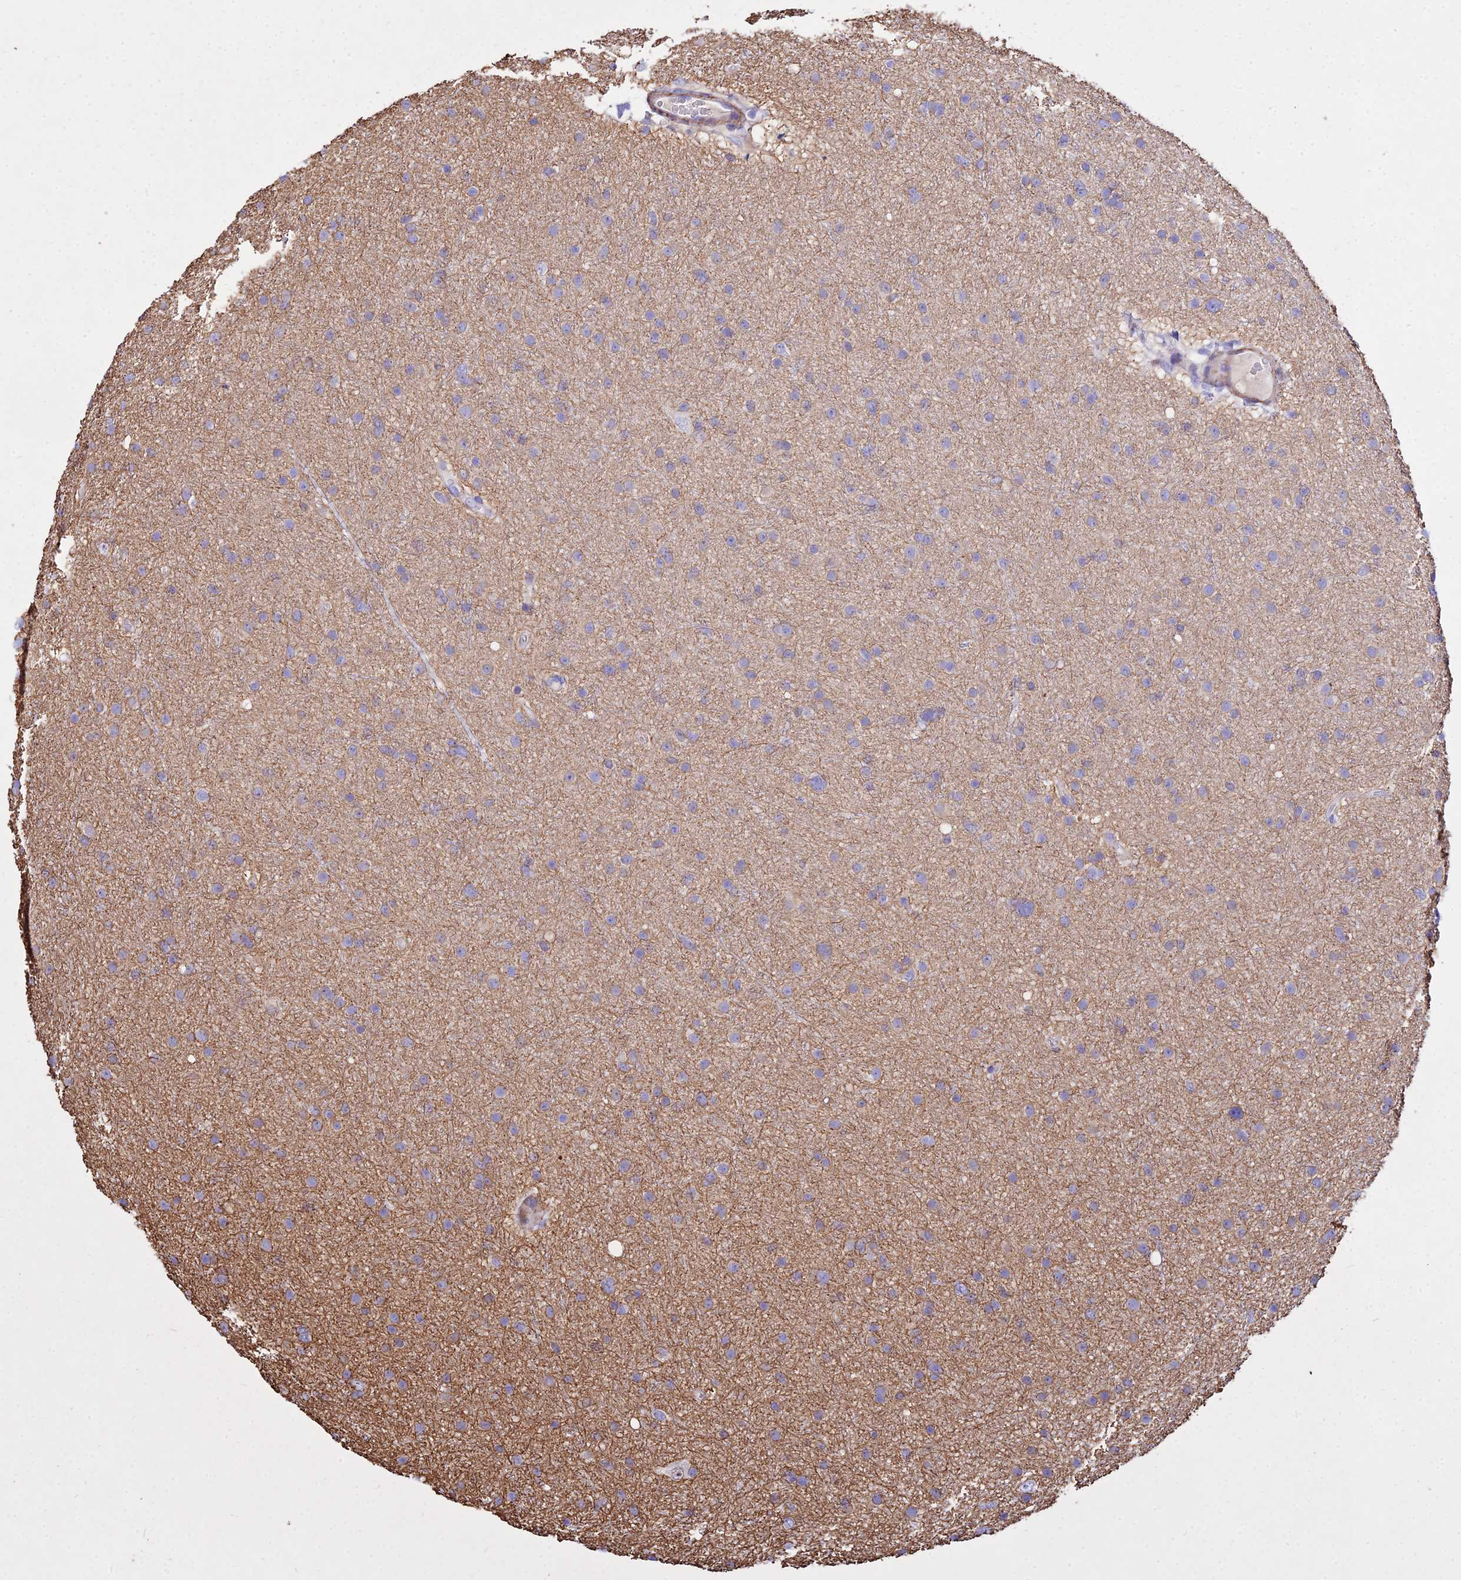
{"staining": {"intensity": "negative", "quantity": "none", "location": "none"}, "tissue": "glioma", "cell_type": "Tumor cells", "image_type": "cancer", "snomed": [{"axis": "morphology", "description": "Glioma, malignant, Low grade"}, {"axis": "topography", "description": "Cerebral cortex"}], "caption": "The image reveals no significant staining in tumor cells of malignant glioma (low-grade). (DAB immunohistochemistry (IHC) with hematoxylin counter stain).", "gene": "DLX1", "patient": {"sex": "female", "age": 39}}